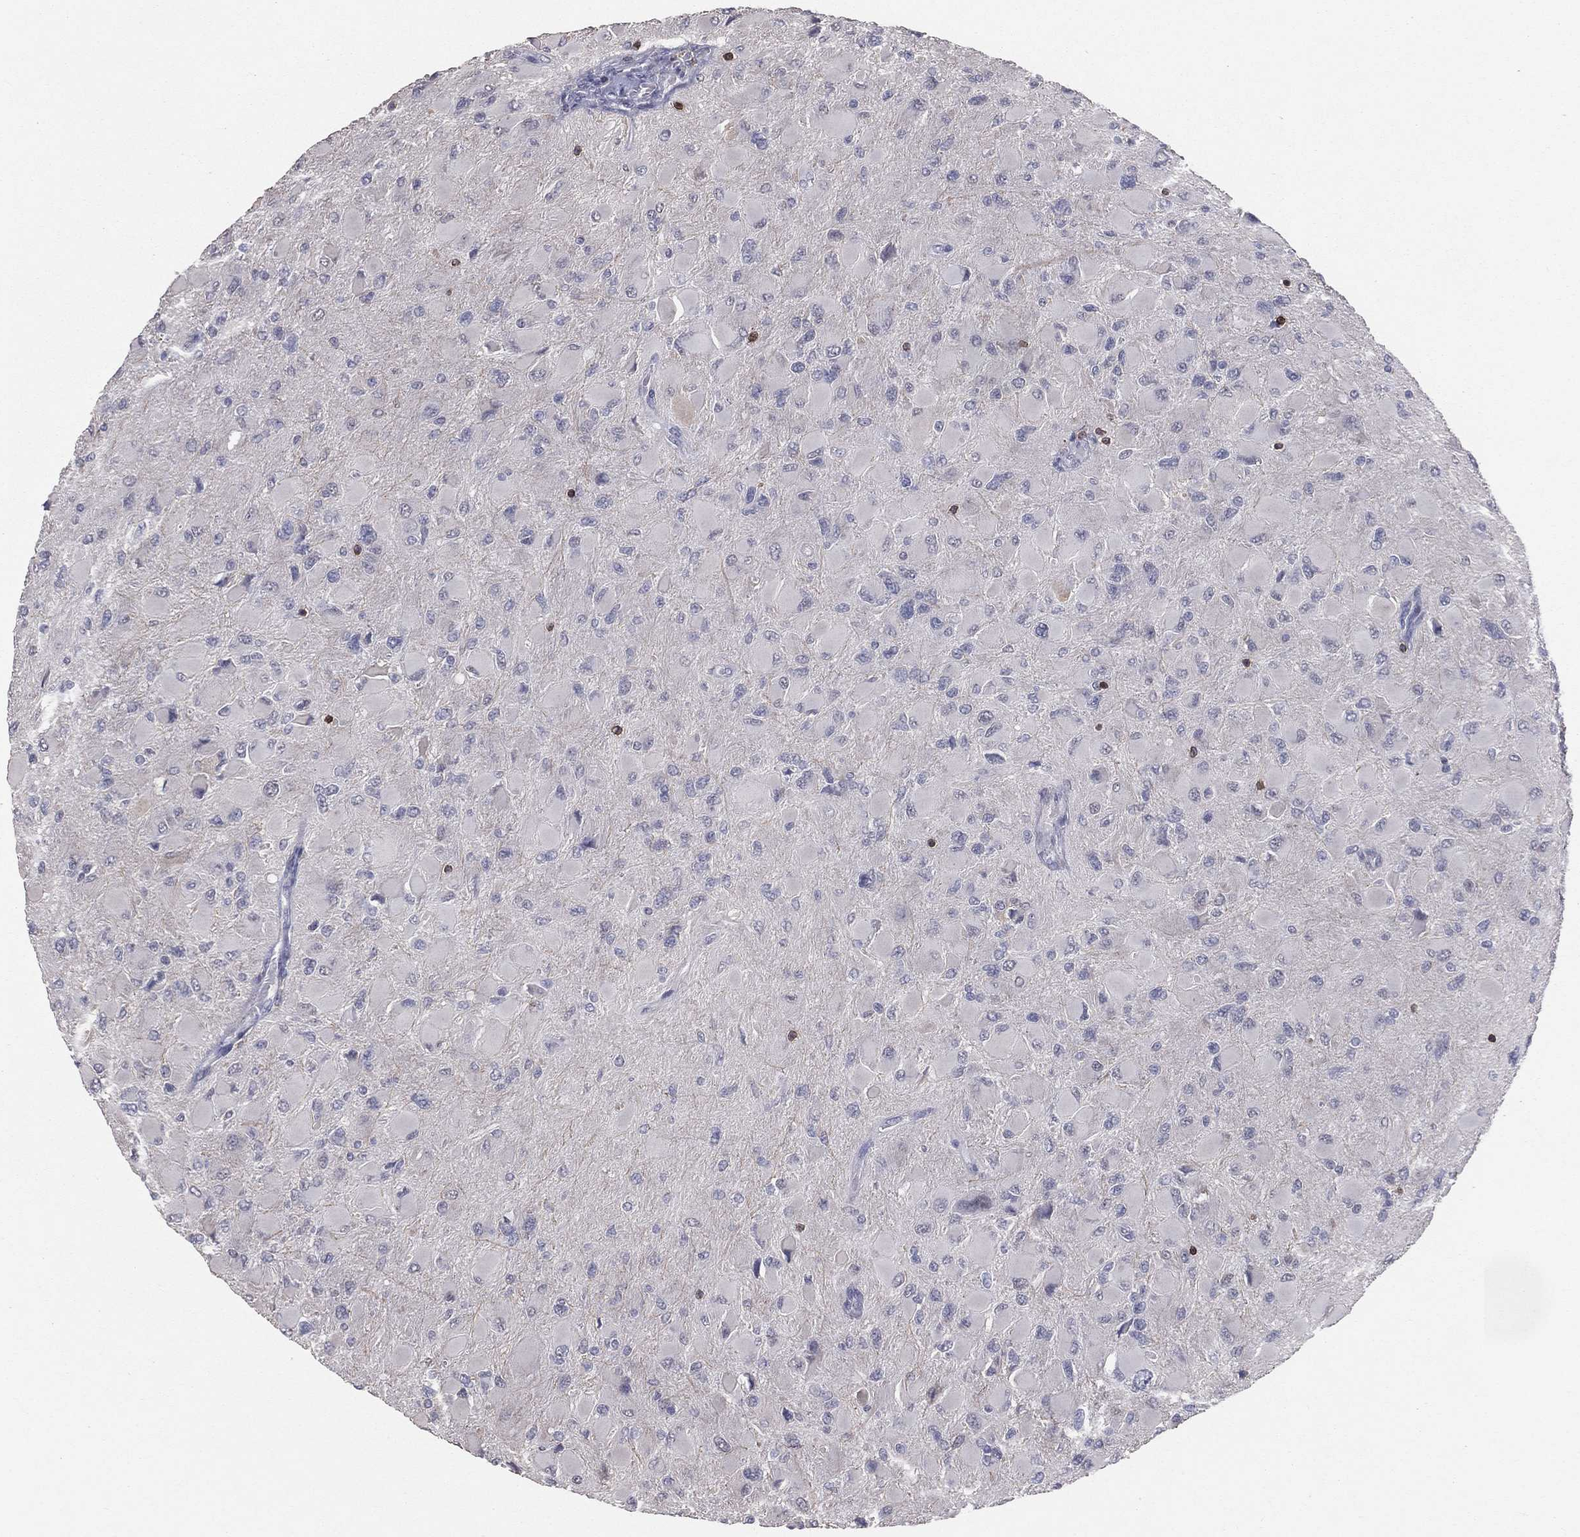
{"staining": {"intensity": "negative", "quantity": "none", "location": "none"}, "tissue": "glioma", "cell_type": "Tumor cells", "image_type": "cancer", "snomed": [{"axis": "morphology", "description": "Glioma, malignant, High grade"}, {"axis": "topography", "description": "Cerebral cortex"}], "caption": "This micrograph is of glioma stained with immunohistochemistry to label a protein in brown with the nuclei are counter-stained blue. There is no expression in tumor cells.", "gene": "PSTPIP1", "patient": {"sex": "female", "age": 36}}